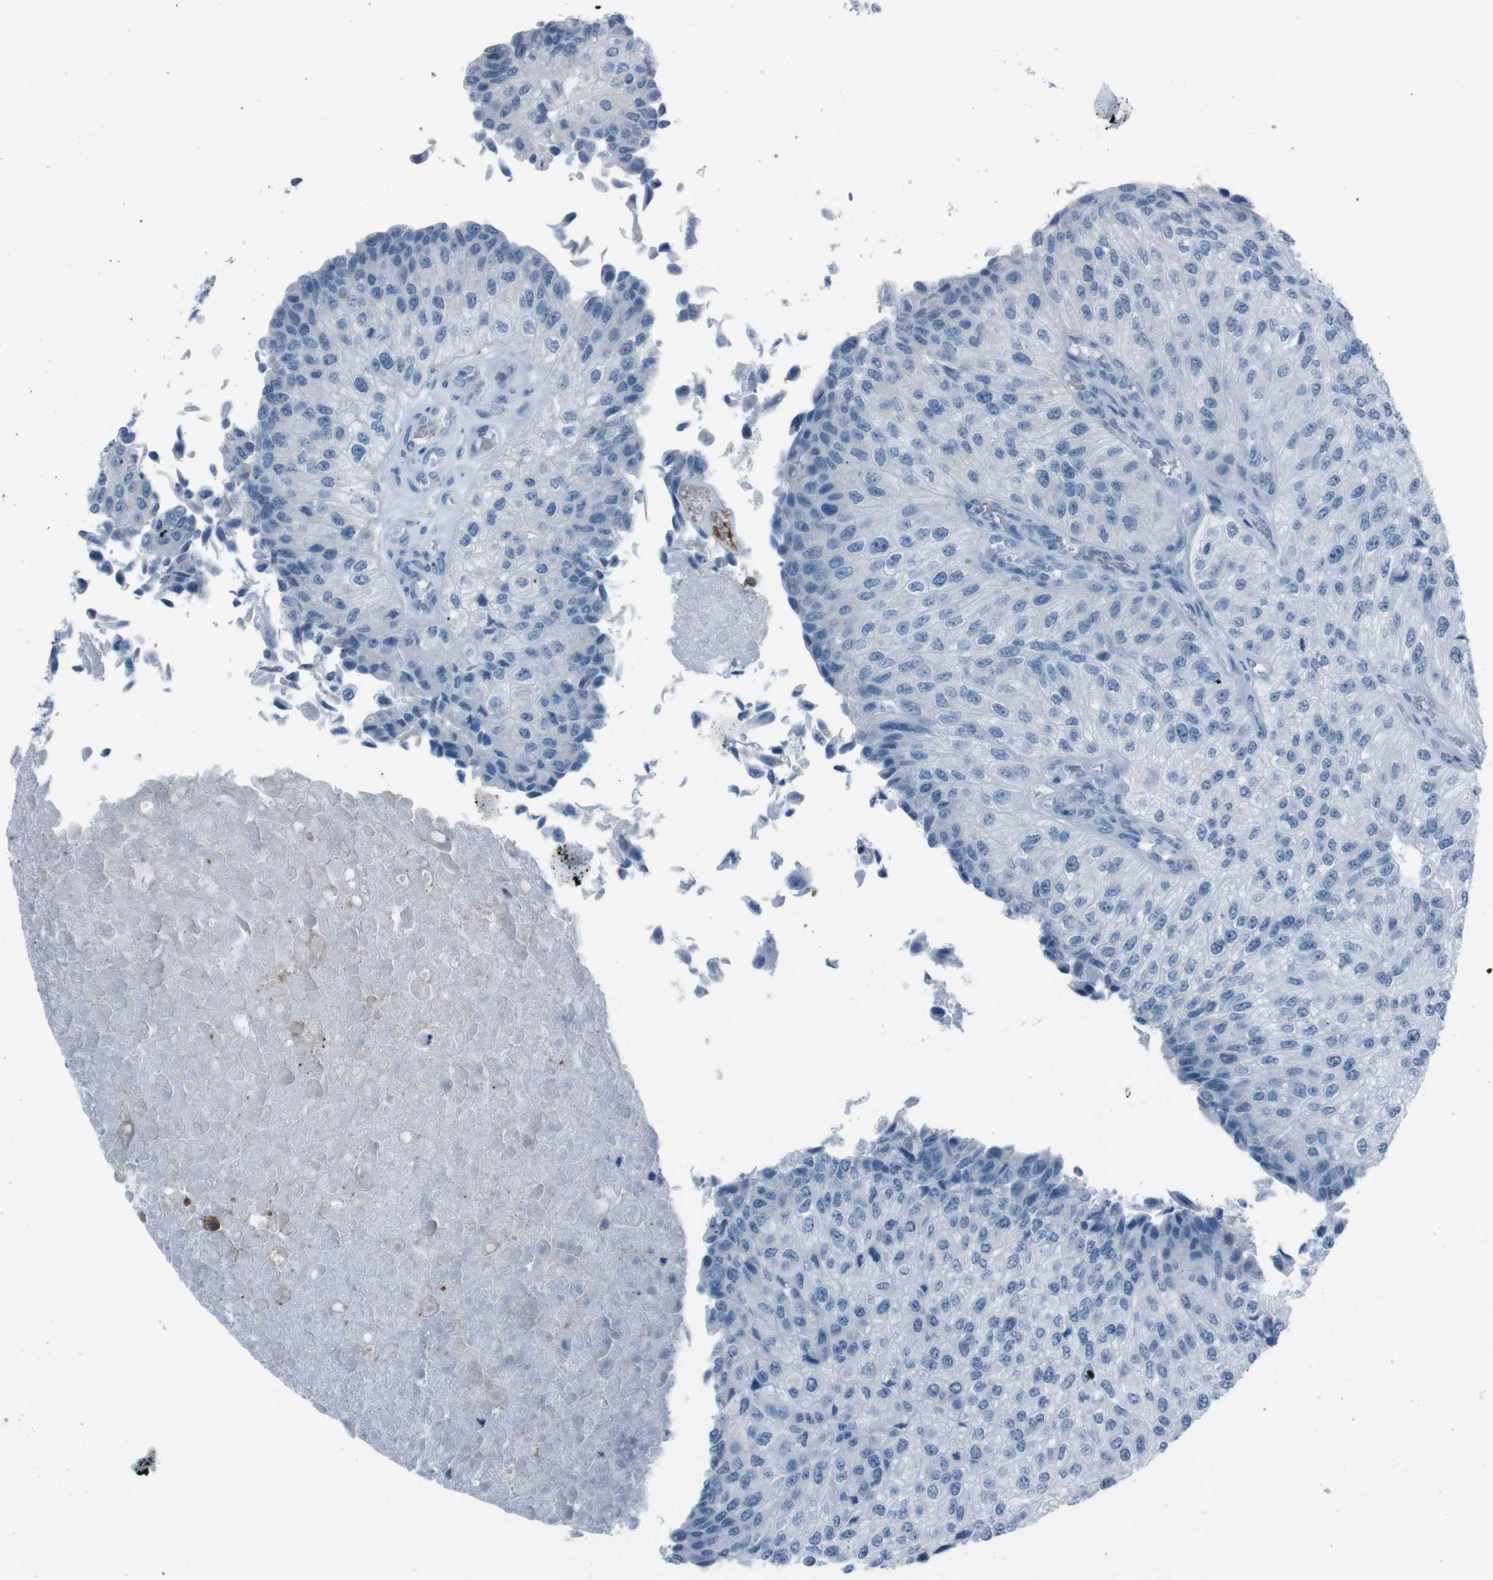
{"staining": {"intensity": "negative", "quantity": "none", "location": "none"}, "tissue": "urothelial cancer", "cell_type": "Tumor cells", "image_type": "cancer", "snomed": [{"axis": "morphology", "description": "Urothelial carcinoma, High grade"}, {"axis": "topography", "description": "Kidney"}, {"axis": "topography", "description": "Urinary bladder"}], "caption": "An immunohistochemistry micrograph of urothelial carcinoma (high-grade) is shown. There is no staining in tumor cells of urothelial carcinoma (high-grade).", "gene": "ST6GAL1", "patient": {"sex": "male", "age": 77}}